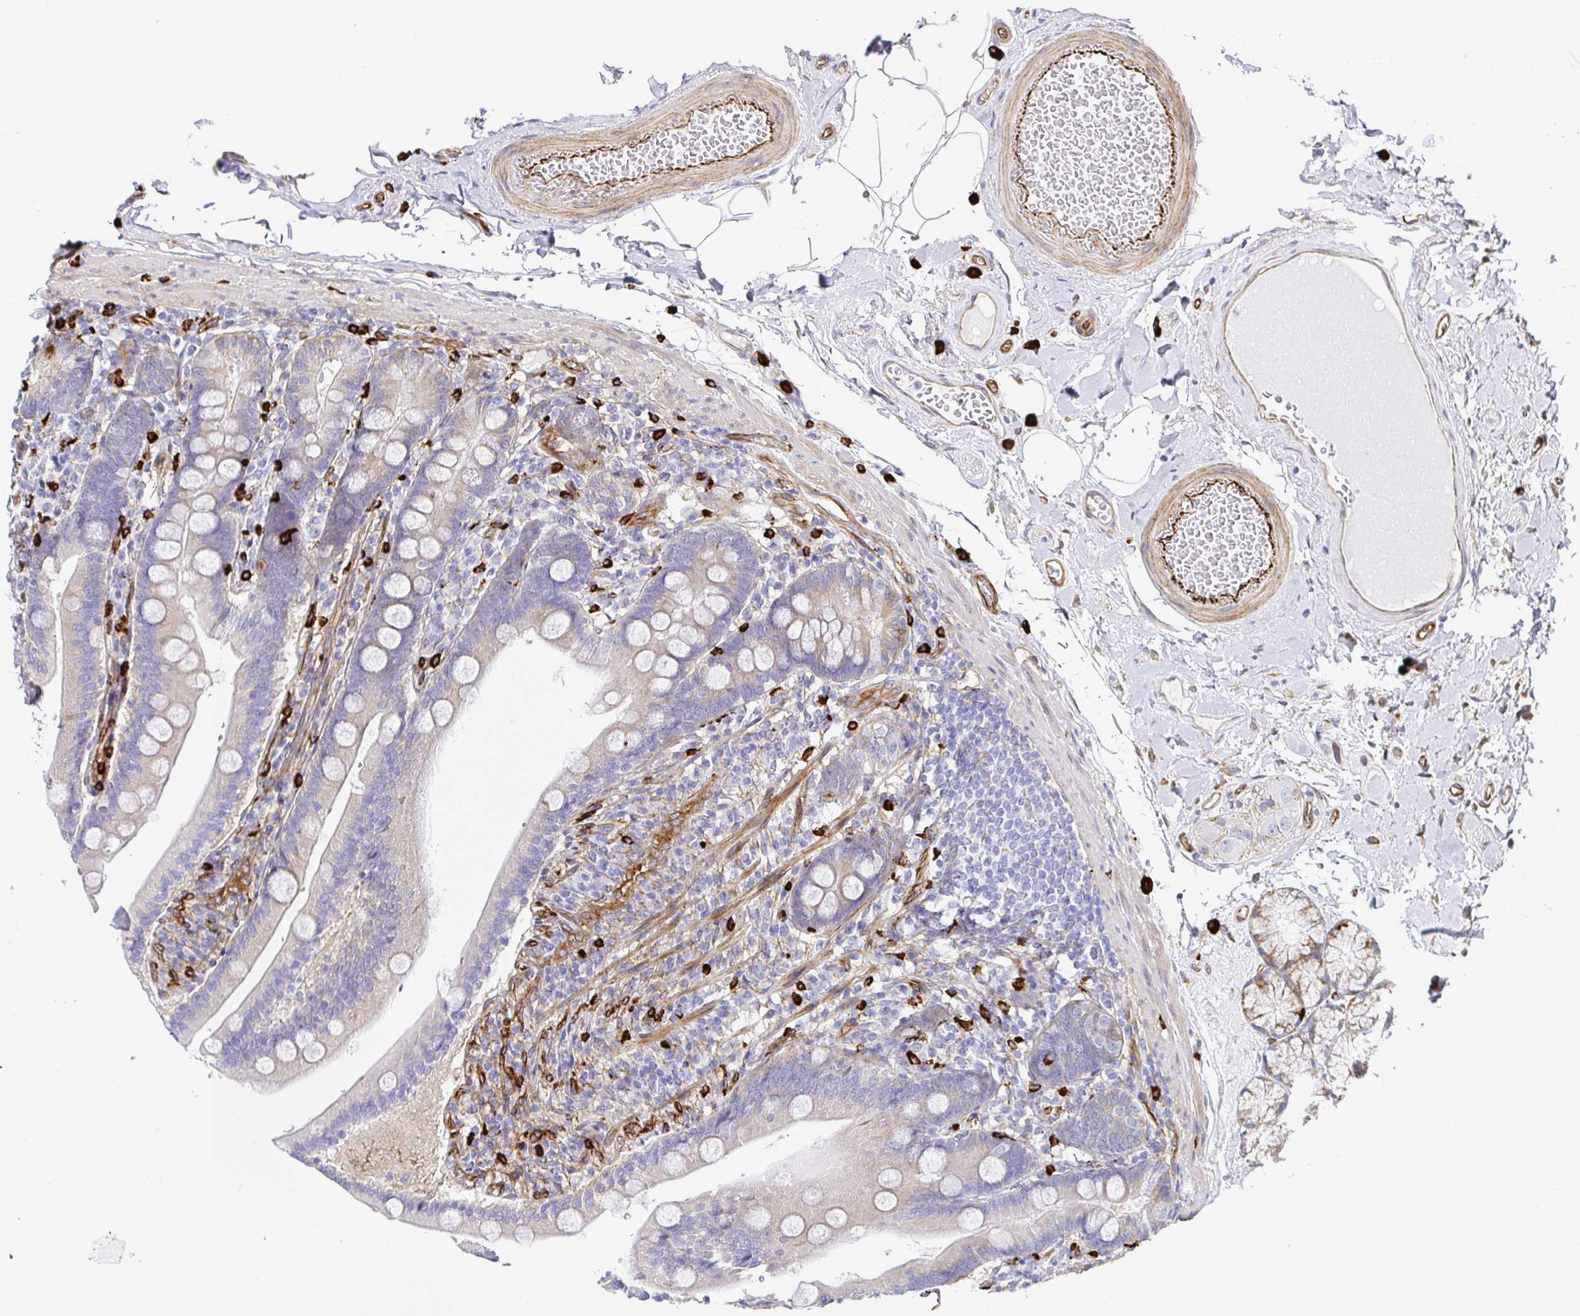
{"staining": {"intensity": "moderate", "quantity": "<25%", "location": "cytoplasmic/membranous"}, "tissue": "duodenum", "cell_type": "Glandular cells", "image_type": "normal", "snomed": [{"axis": "morphology", "description": "Normal tissue, NOS"}, {"axis": "topography", "description": "Duodenum"}], "caption": "Immunohistochemical staining of unremarkable duodenum shows <25% levels of moderate cytoplasmic/membranous protein positivity in about <25% of glandular cells.", "gene": "DOCK1", "patient": {"sex": "female", "age": 67}}